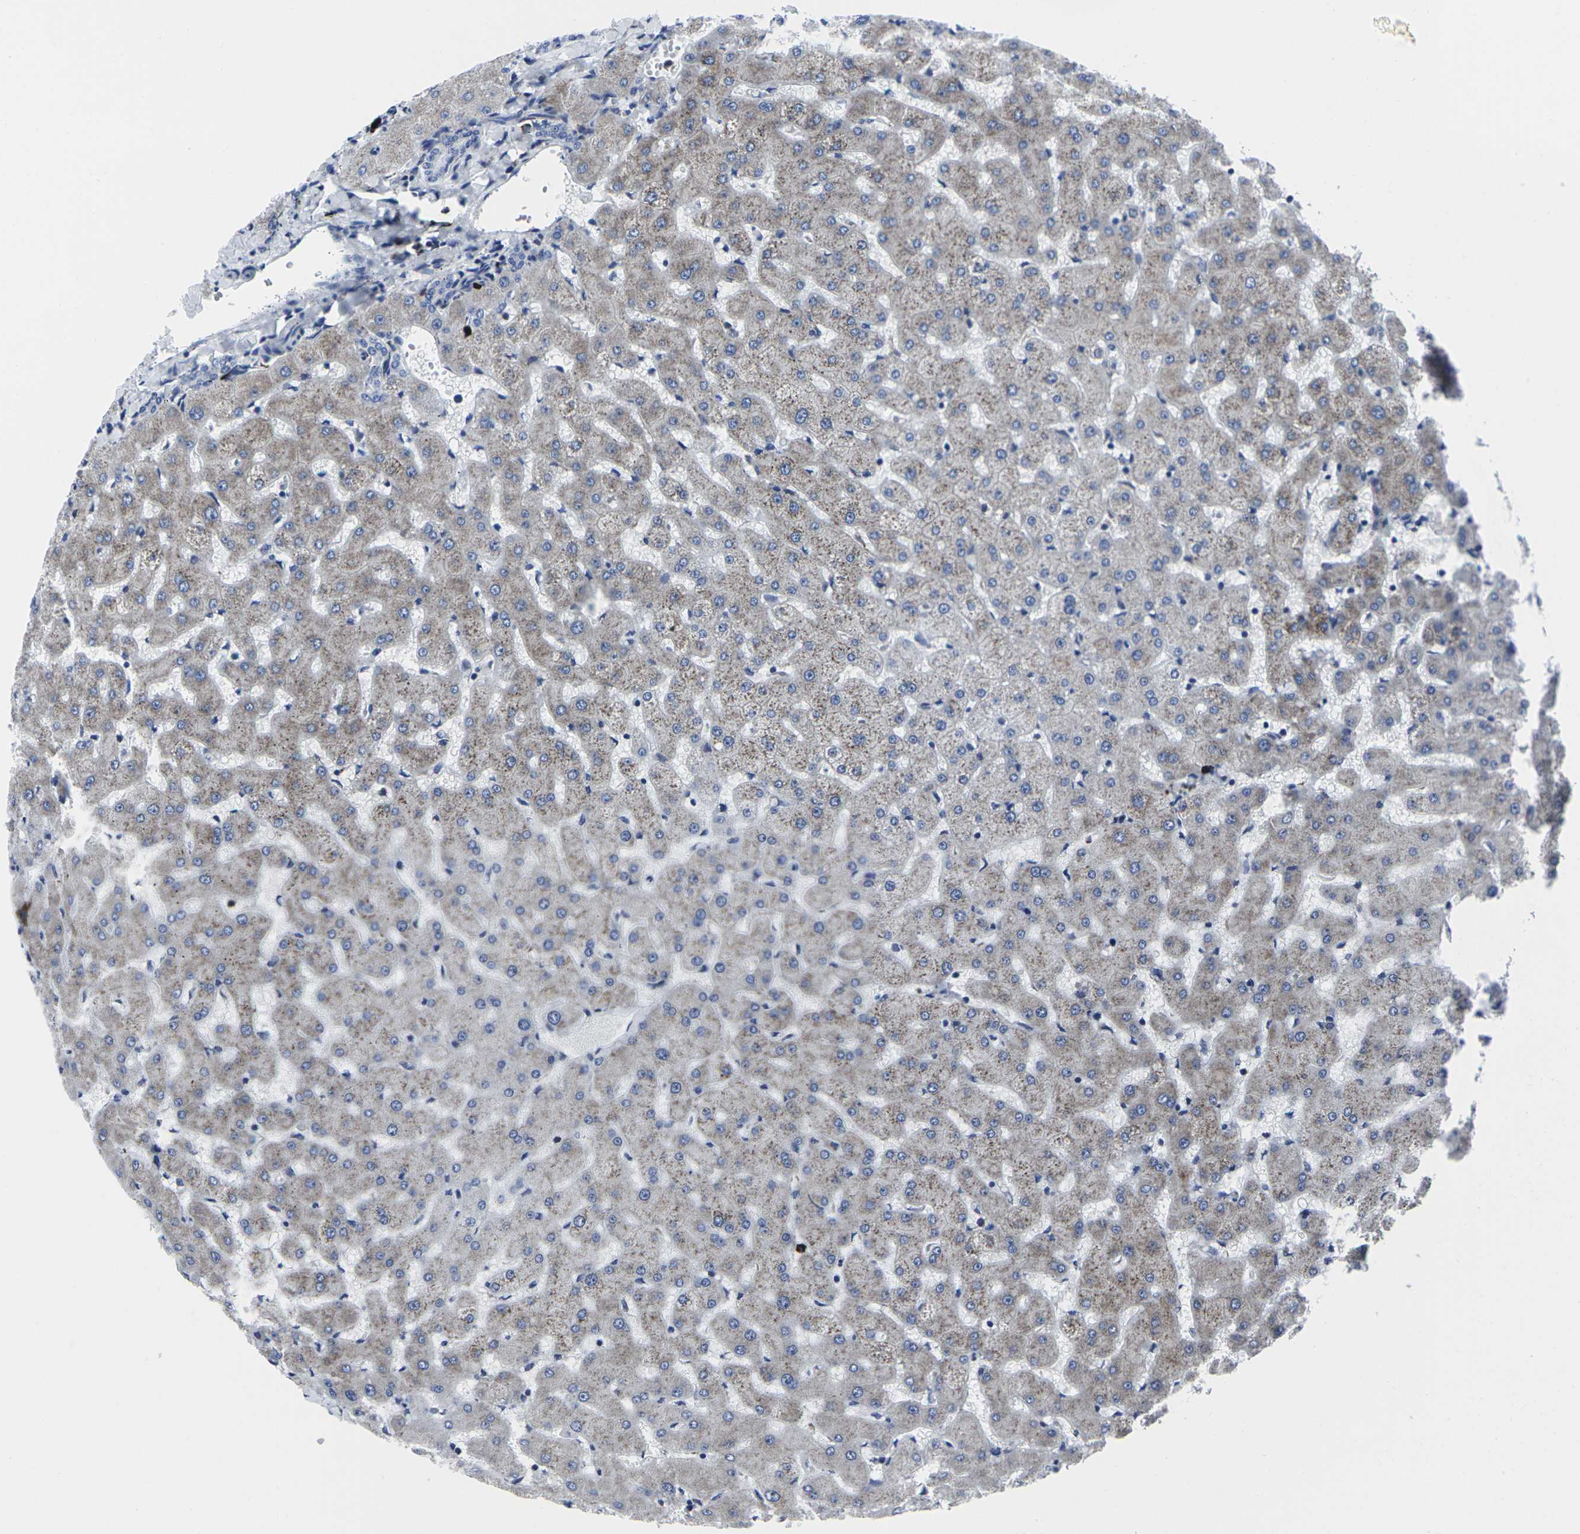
{"staining": {"intensity": "negative", "quantity": "none", "location": "none"}, "tissue": "liver", "cell_type": "Cholangiocytes", "image_type": "normal", "snomed": [{"axis": "morphology", "description": "Normal tissue, NOS"}, {"axis": "topography", "description": "Liver"}], "caption": "Immunohistochemistry (IHC) image of normal liver stained for a protein (brown), which exhibits no positivity in cholangiocytes. The staining was performed using DAB (3,3'-diaminobenzidine) to visualize the protein expression in brown, while the nuclei were stained in blue with hematoxylin (Magnification: 20x).", "gene": "RPN1", "patient": {"sex": "female", "age": 63}}